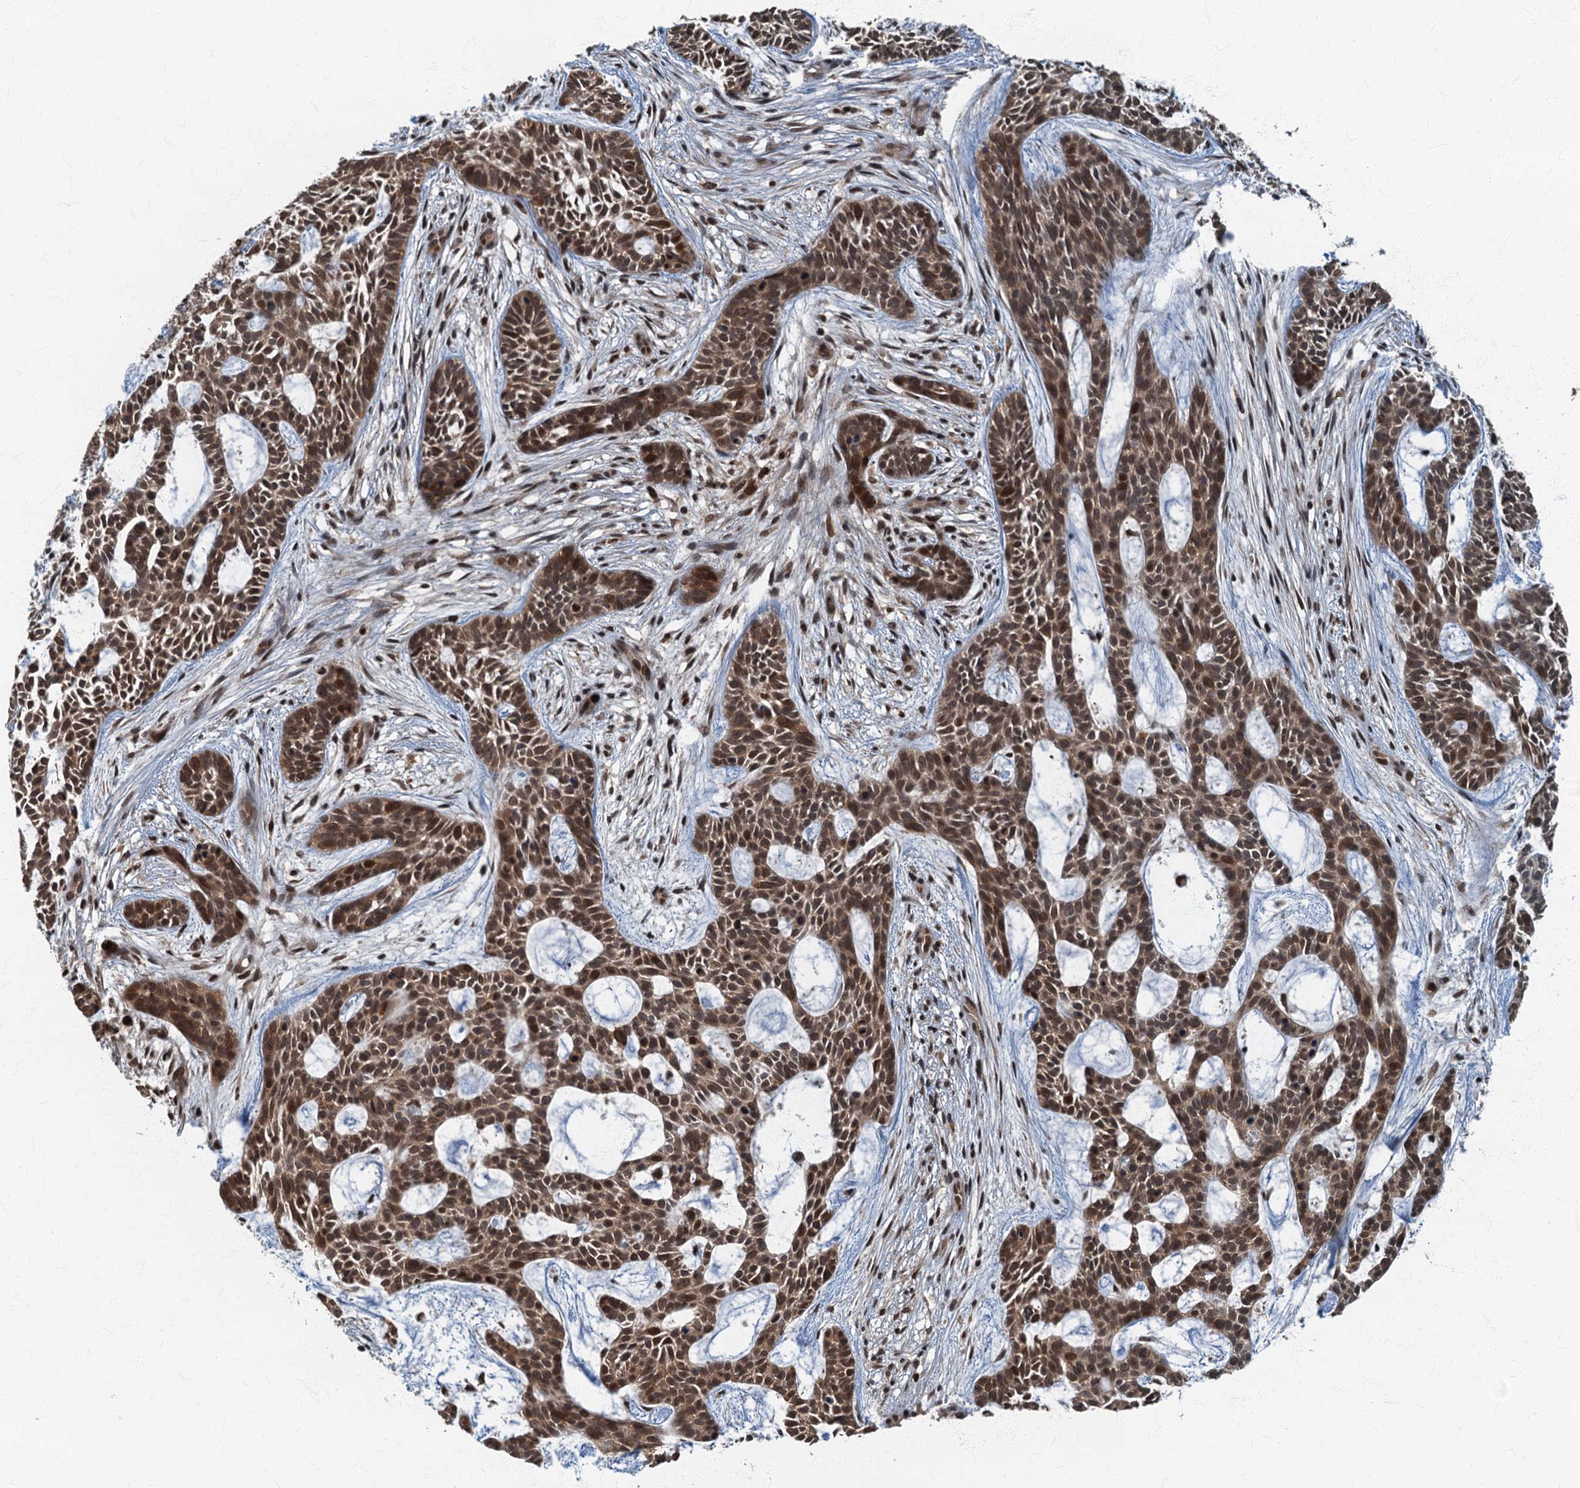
{"staining": {"intensity": "moderate", "quantity": ">75%", "location": "cytoplasmic/membranous,nuclear"}, "tissue": "skin cancer", "cell_type": "Tumor cells", "image_type": "cancer", "snomed": [{"axis": "morphology", "description": "Basal cell carcinoma"}, {"axis": "topography", "description": "Skin"}], "caption": "A brown stain labels moderate cytoplasmic/membranous and nuclear expression of a protein in human skin cancer (basal cell carcinoma) tumor cells.", "gene": "CKAP2L", "patient": {"sex": "male", "age": 89}}